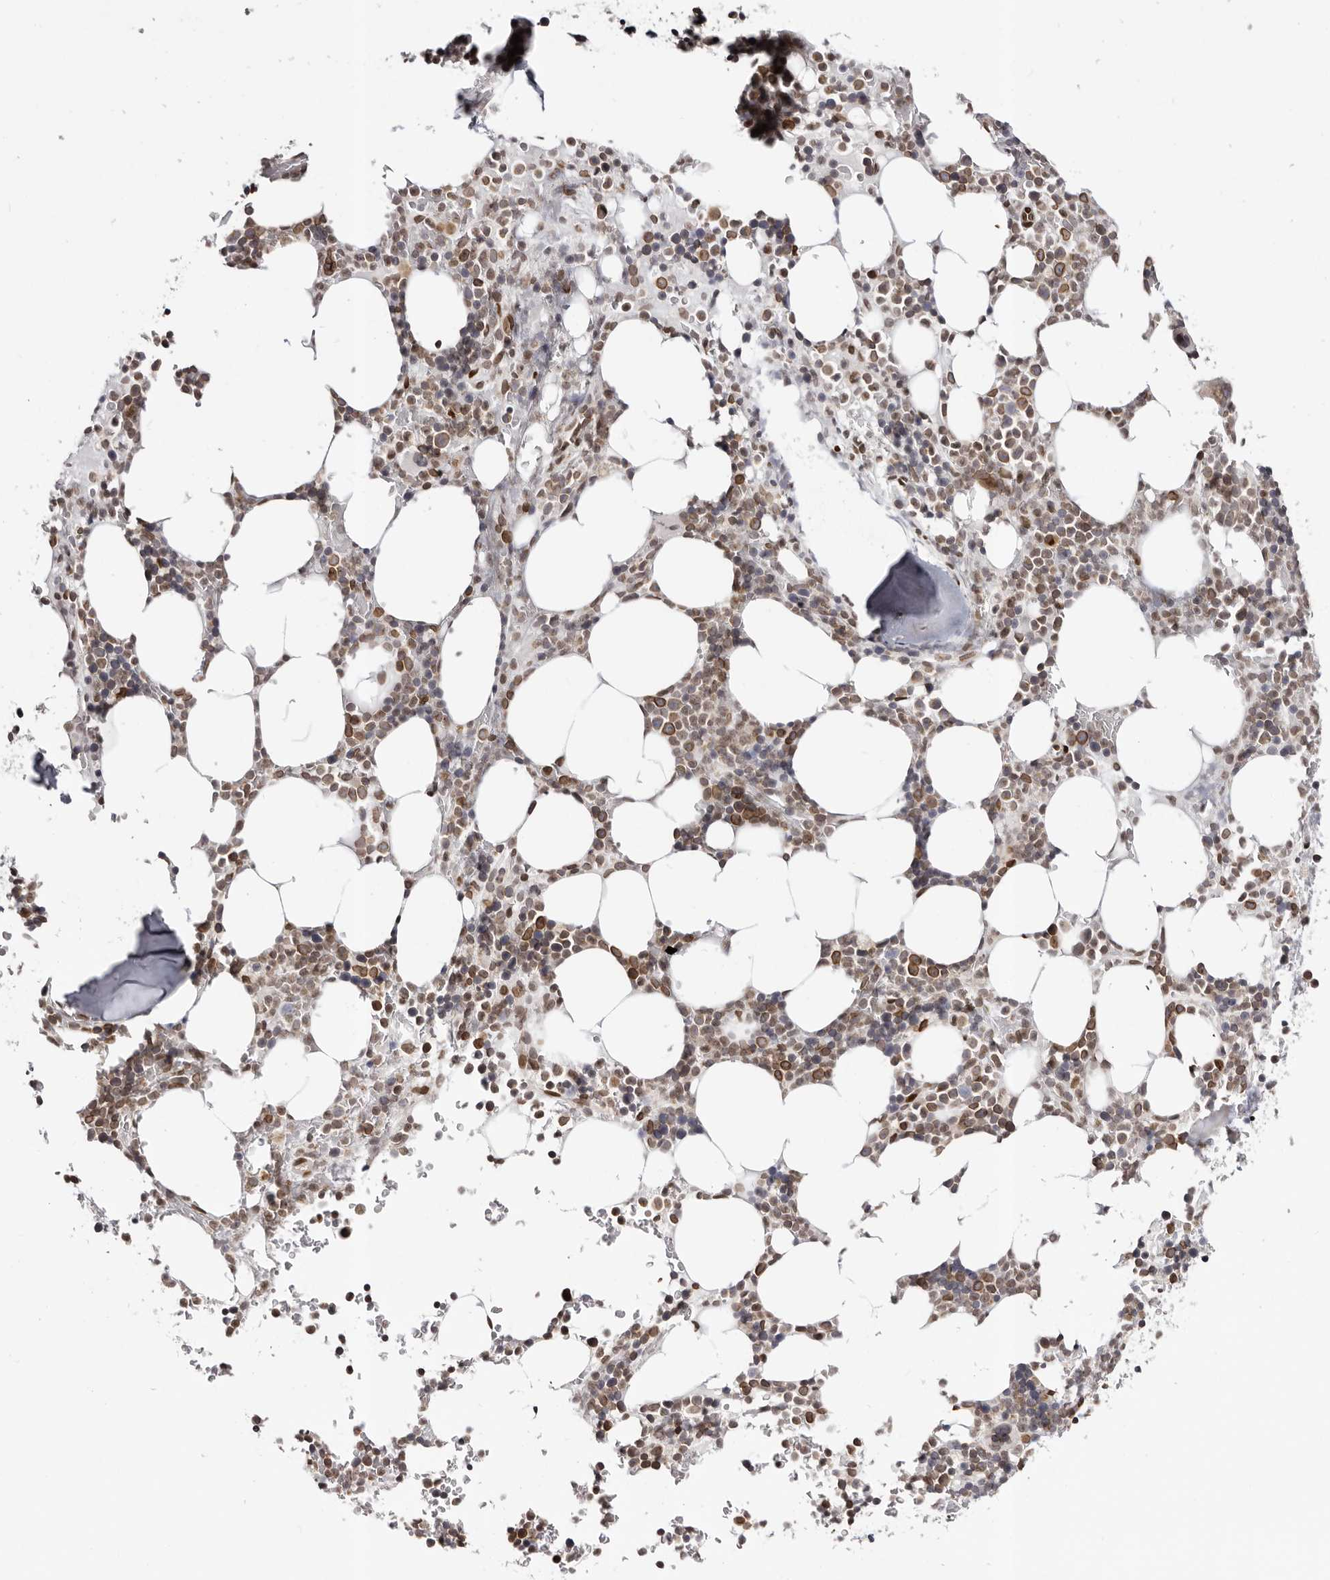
{"staining": {"intensity": "moderate", "quantity": "25%-75%", "location": "cytoplasmic/membranous,nuclear"}, "tissue": "bone marrow", "cell_type": "Hematopoietic cells", "image_type": "normal", "snomed": [{"axis": "morphology", "description": "Normal tissue, NOS"}, {"axis": "topography", "description": "Bone marrow"}], "caption": "A brown stain highlights moderate cytoplasmic/membranous,nuclear positivity of a protein in hematopoietic cells of benign human bone marrow. The staining was performed using DAB to visualize the protein expression in brown, while the nuclei were stained in blue with hematoxylin (Magnification: 20x).", "gene": "NUP153", "patient": {"sex": "male", "age": 58}}